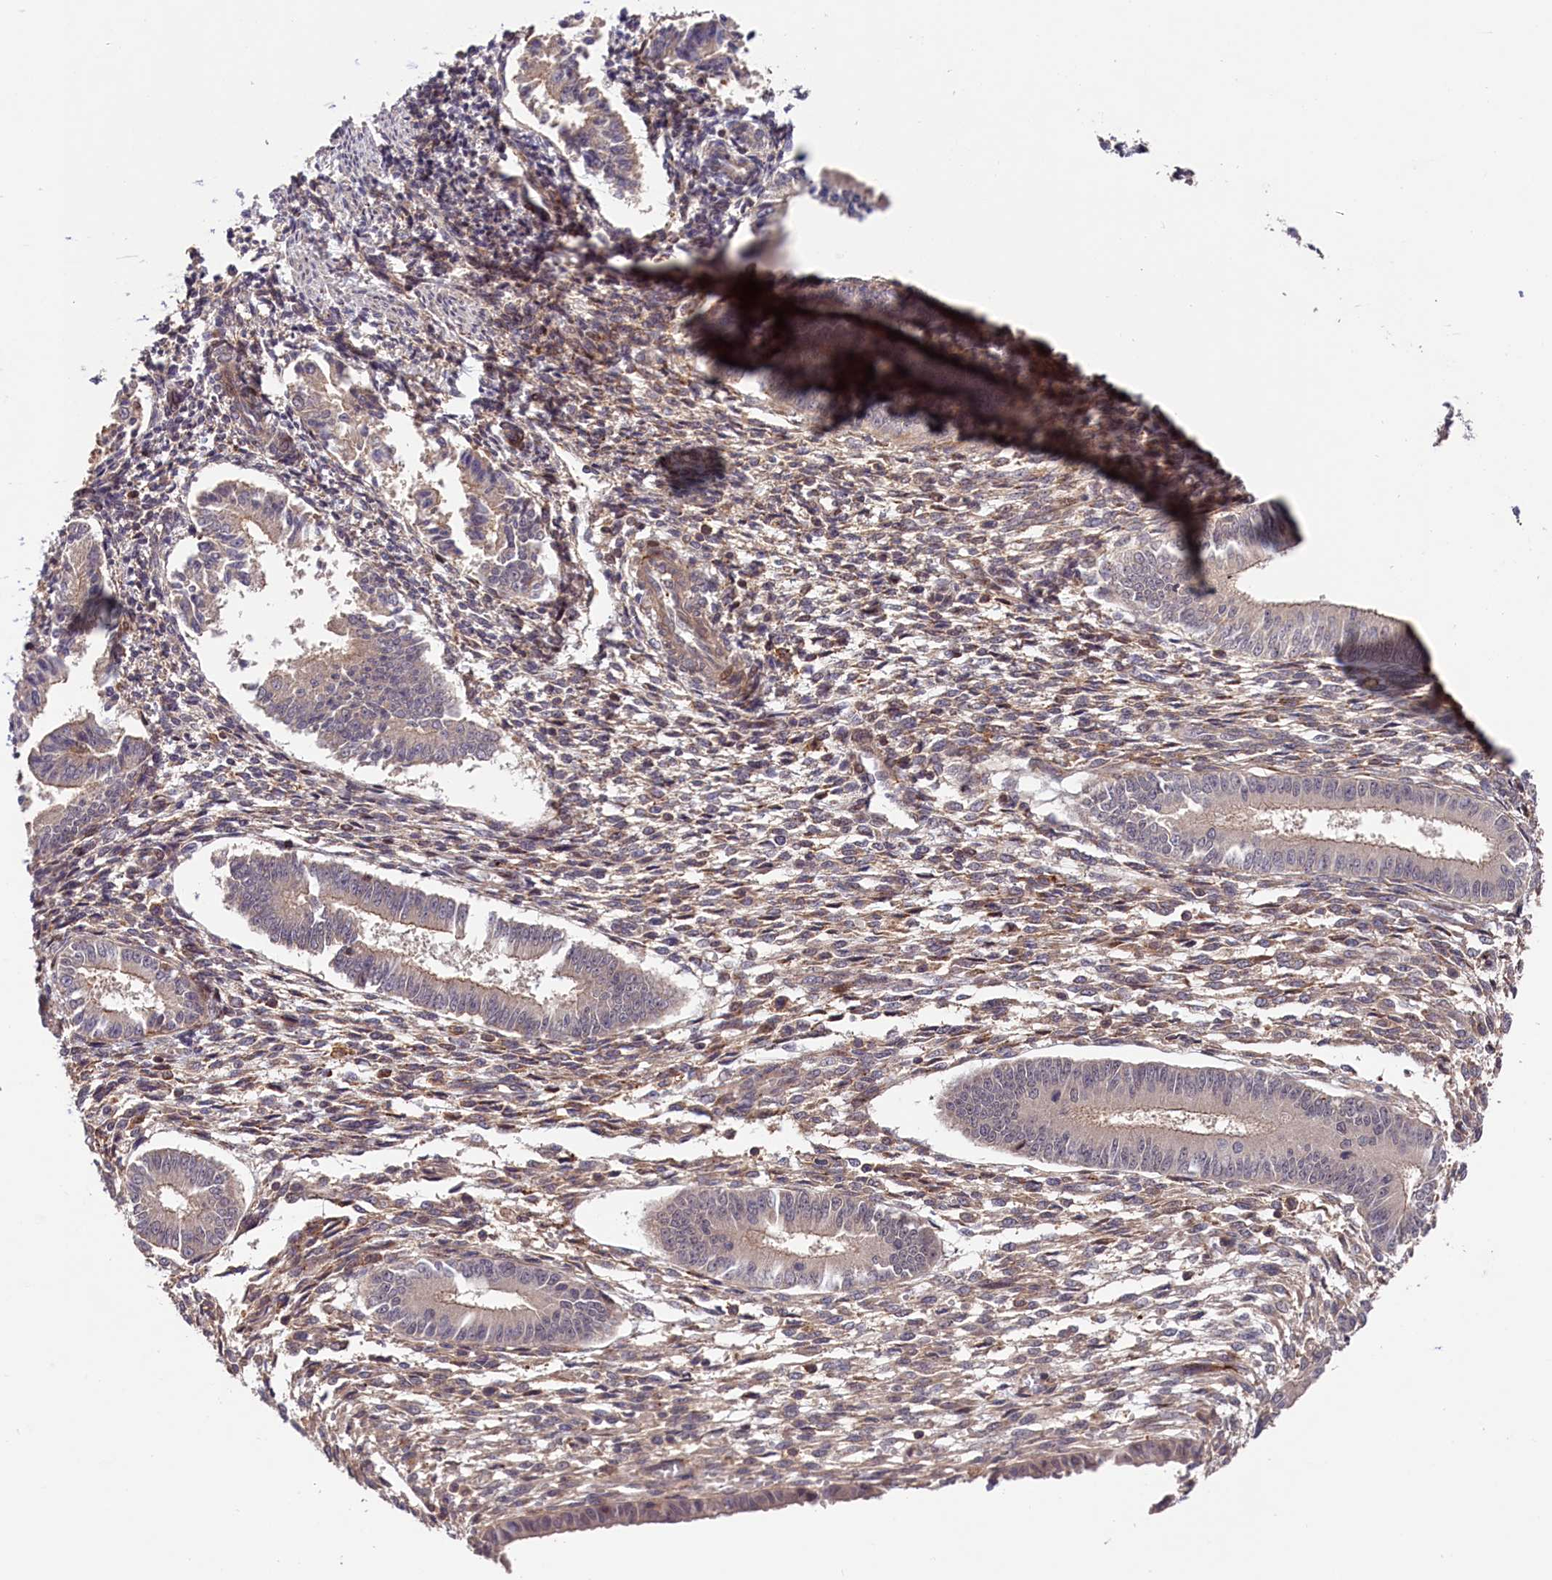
{"staining": {"intensity": "weak", "quantity": "25%-75%", "location": "cytoplasmic/membranous"}, "tissue": "endometrium", "cell_type": "Cells in endometrial stroma", "image_type": "normal", "snomed": [{"axis": "morphology", "description": "Normal tissue, NOS"}, {"axis": "topography", "description": "Uterus"}, {"axis": "topography", "description": "Endometrium"}], "caption": "Immunohistochemical staining of unremarkable endometrium exhibits low levels of weak cytoplasmic/membranous positivity in approximately 25%-75% of cells in endometrial stroma.", "gene": "CACNA1H", "patient": {"sex": "female", "age": 48}}